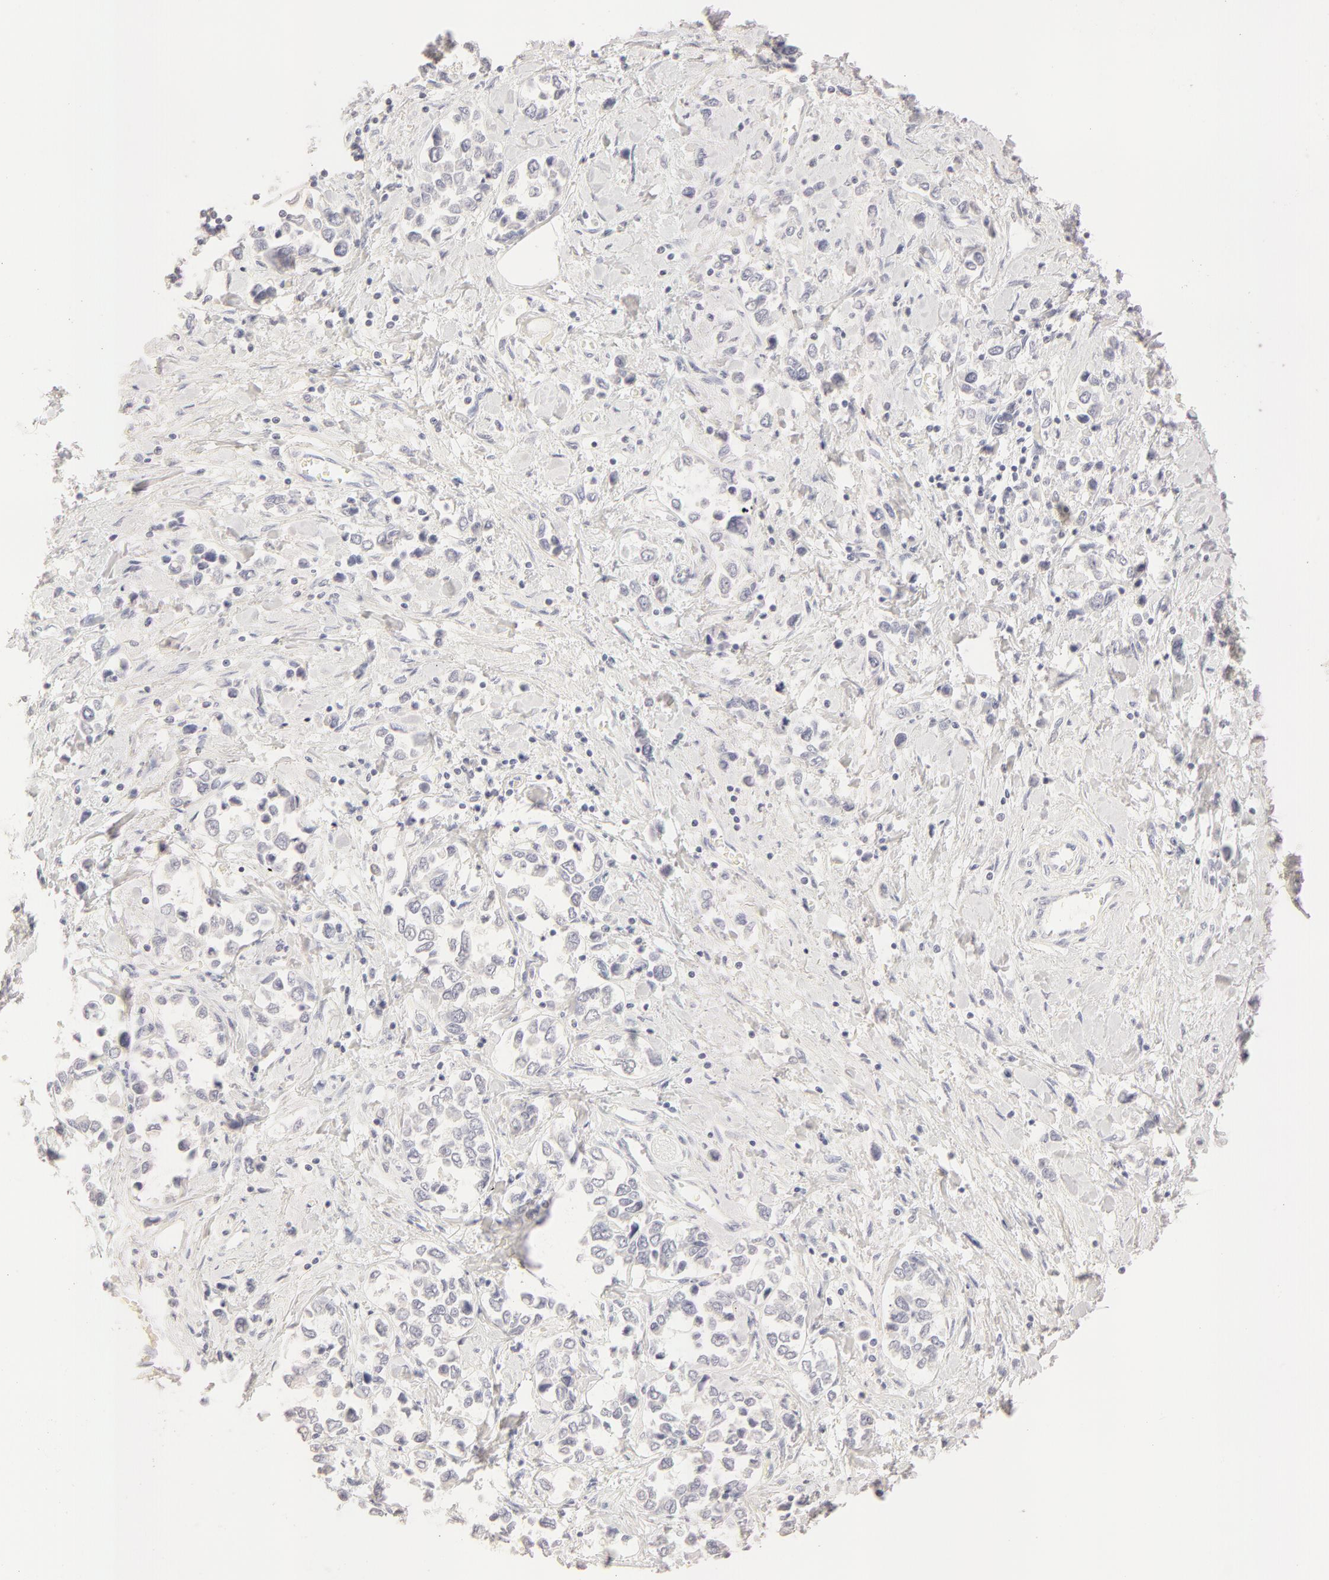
{"staining": {"intensity": "negative", "quantity": "none", "location": "none"}, "tissue": "stomach cancer", "cell_type": "Tumor cells", "image_type": "cancer", "snomed": [{"axis": "morphology", "description": "Adenocarcinoma, NOS"}, {"axis": "topography", "description": "Stomach, upper"}], "caption": "This is an immunohistochemistry (IHC) histopathology image of stomach cancer. There is no positivity in tumor cells.", "gene": "LGALS7B", "patient": {"sex": "male", "age": 76}}